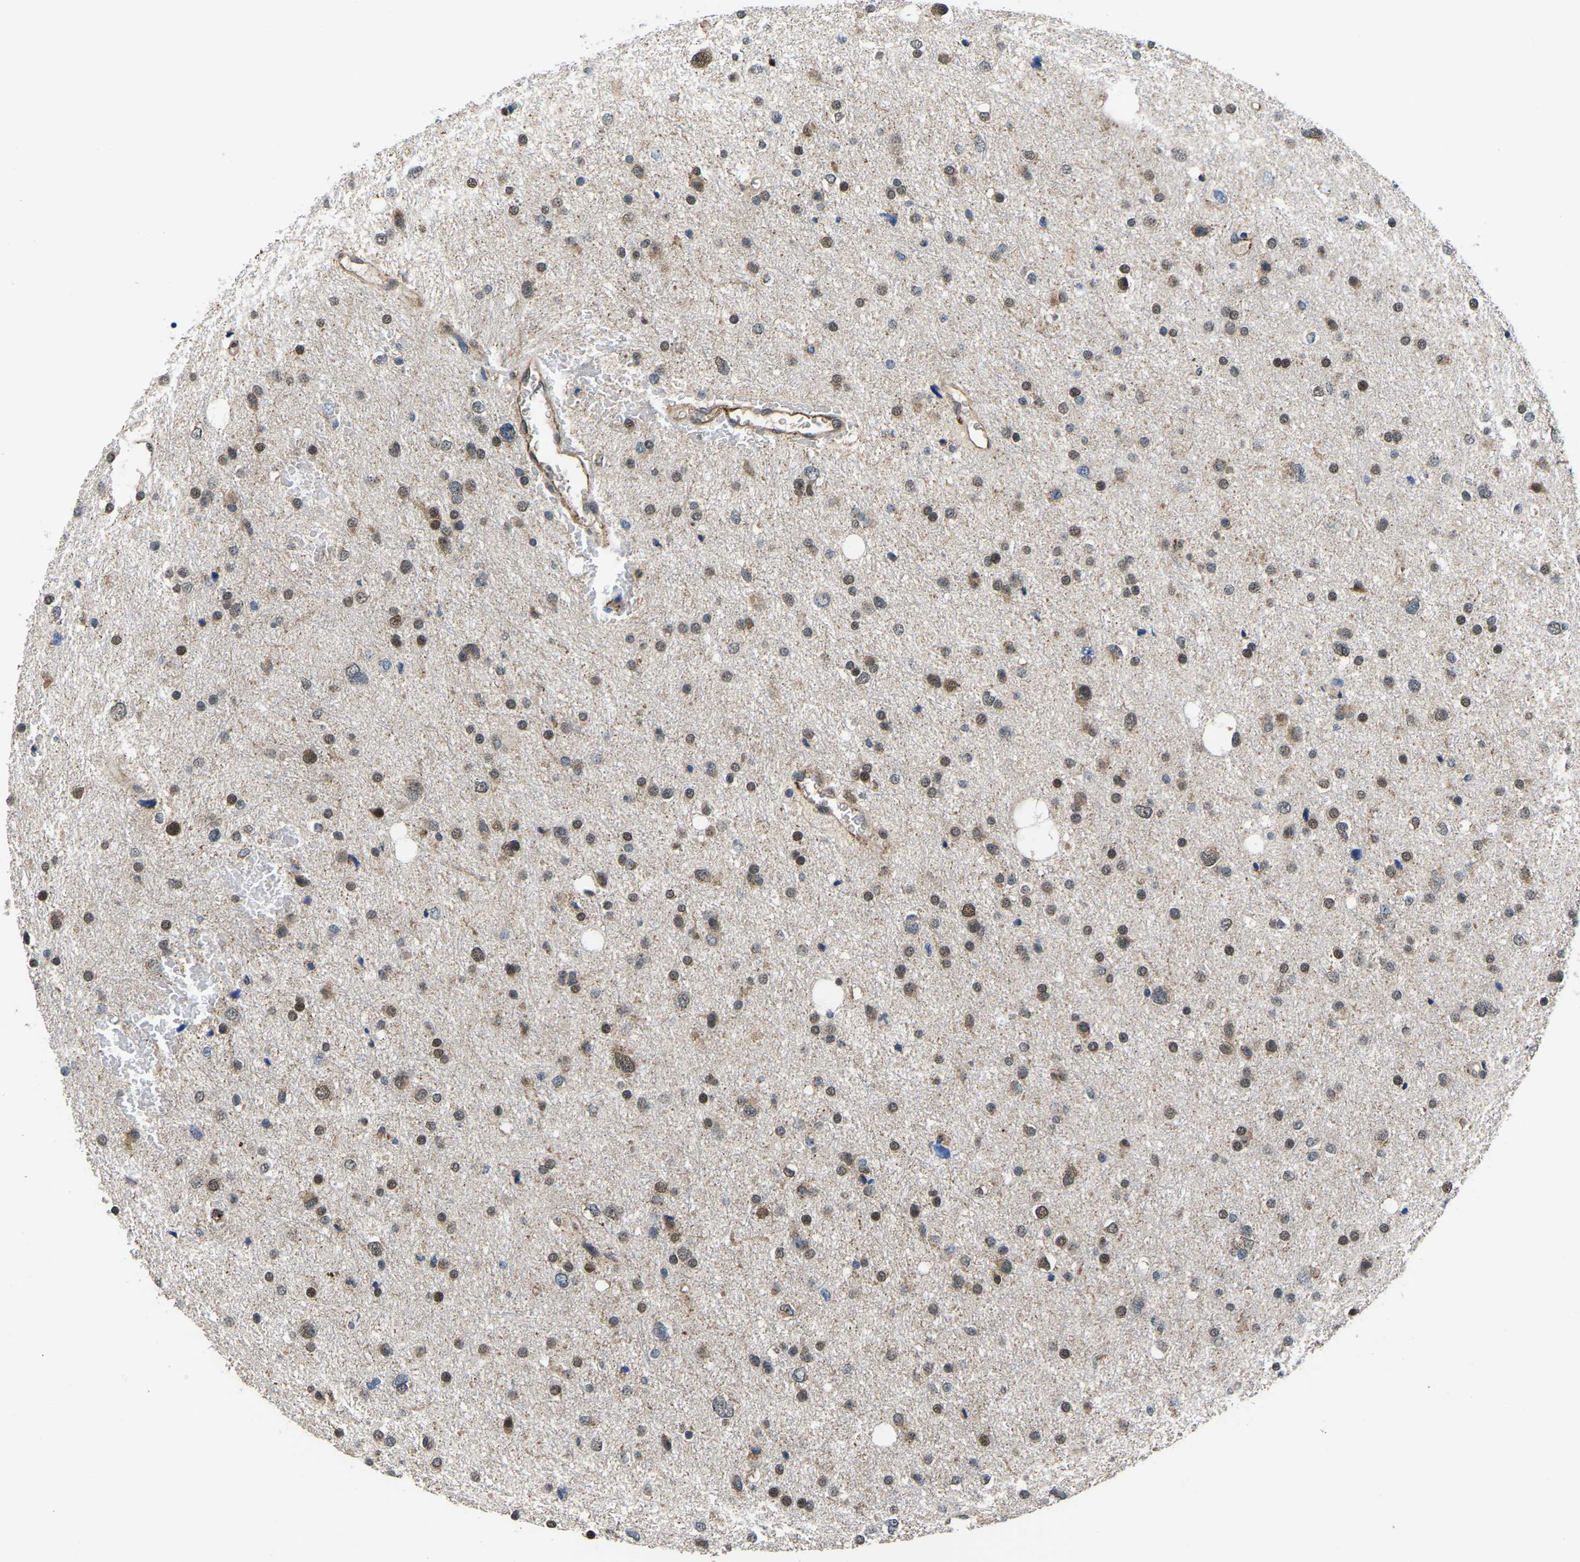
{"staining": {"intensity": "moderate", "quantity": ">75%", "location": "cytoplasmic/membranous,nuclear"}, "tissue": "glioma", "cell_type": "Tumor cells", "image_type": "cancer", "snomed": [{"axis": "morphology", "description": "Glioma, malignant, Low grade"}, {"axis": "topography", "description": "Brain"}], "caption": "Human malignant glioma (low-grade) stained for a protein (brown) exhibits moderate cytoplasmic/membranous and nuclear positive staining in approximately >75% of tumor cells.", "gene": "DFFA", "patient": {"sex": "female", "age": 37}}